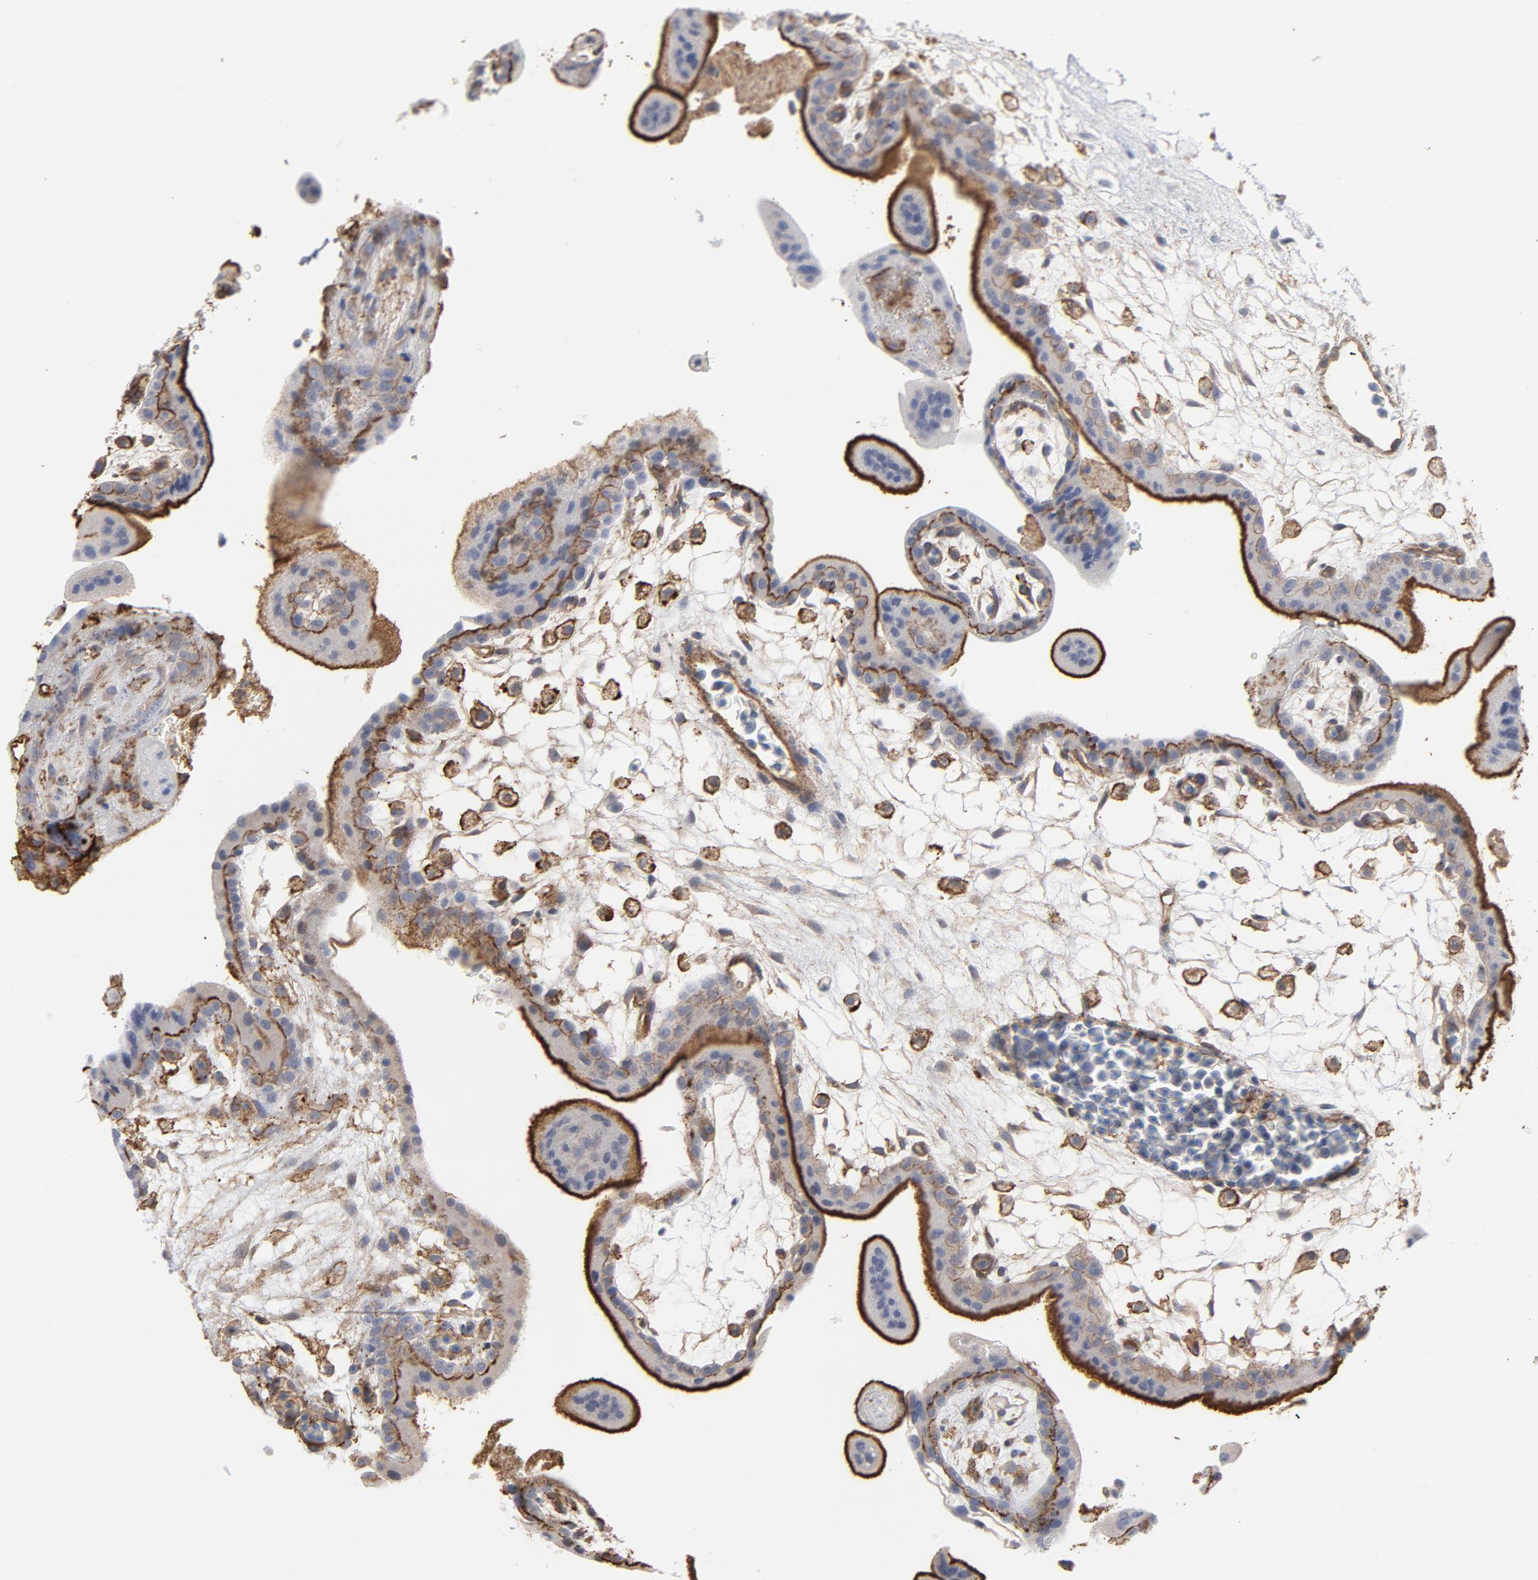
{"staining": {"intensity": "weak", "quantity": ">75%", "location": "cytoplasmic/membranous"}, "tissue": "placenta", "cell_type": "Decidual cells", "image_type": "normal", "snomed": [{"axis": "morphology", "description": "Normal tissue, NOS"}, {"axis": "topography", "description": "Placenta"}], "caption": "This histopathology image demonstrates immunohistochemistry staining of benign human placenta, with low weak cytoplasmic/membranous positivity in about >75% of decidual cells.", "gene": "OXA1L", "patient": {"sex": "female", "age": 35}}